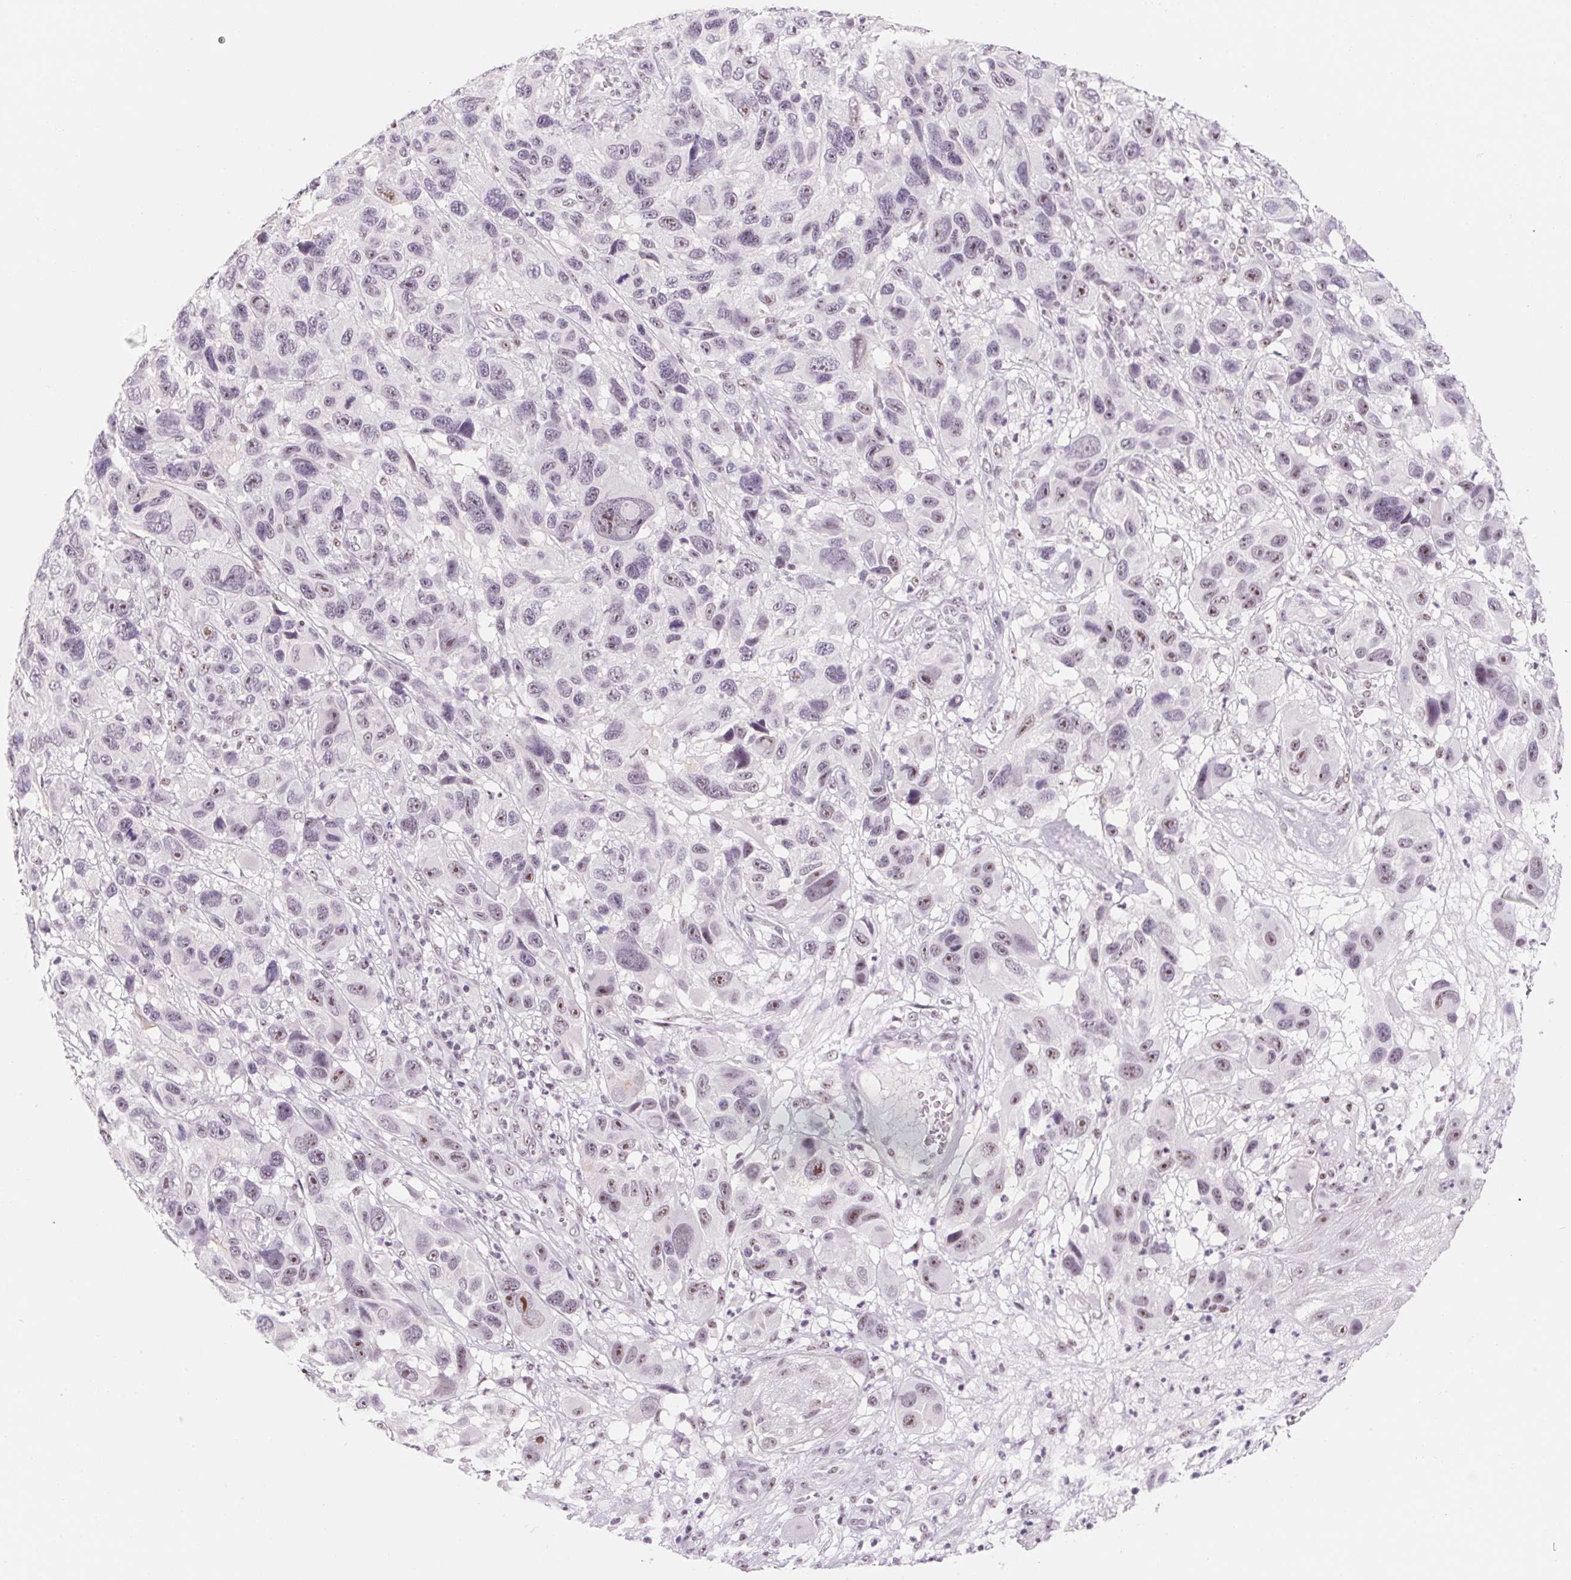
{"staining": {"intensity": "negative", "quantity": "none", "location": "none"}, "tissue": "melanoma", "cell_type": "Tumor cells", "image_type": "cancer", "snomed": [{"axis": "morphology", "description": "Malignant melanoma, NOS"}, {"axis": "topography", "description": "Skin"}], "caption": "This image is of malignant melanoma stained with IHC to label a protein in brown with the nuclei are counter-stained blue. There is no staining in tumor cells. (DAB immunohistochemistry visualized using brightfield microscopy, high magnification).", "gene": "ZIC4", "patient": {"sex": "male", "age": 53}}